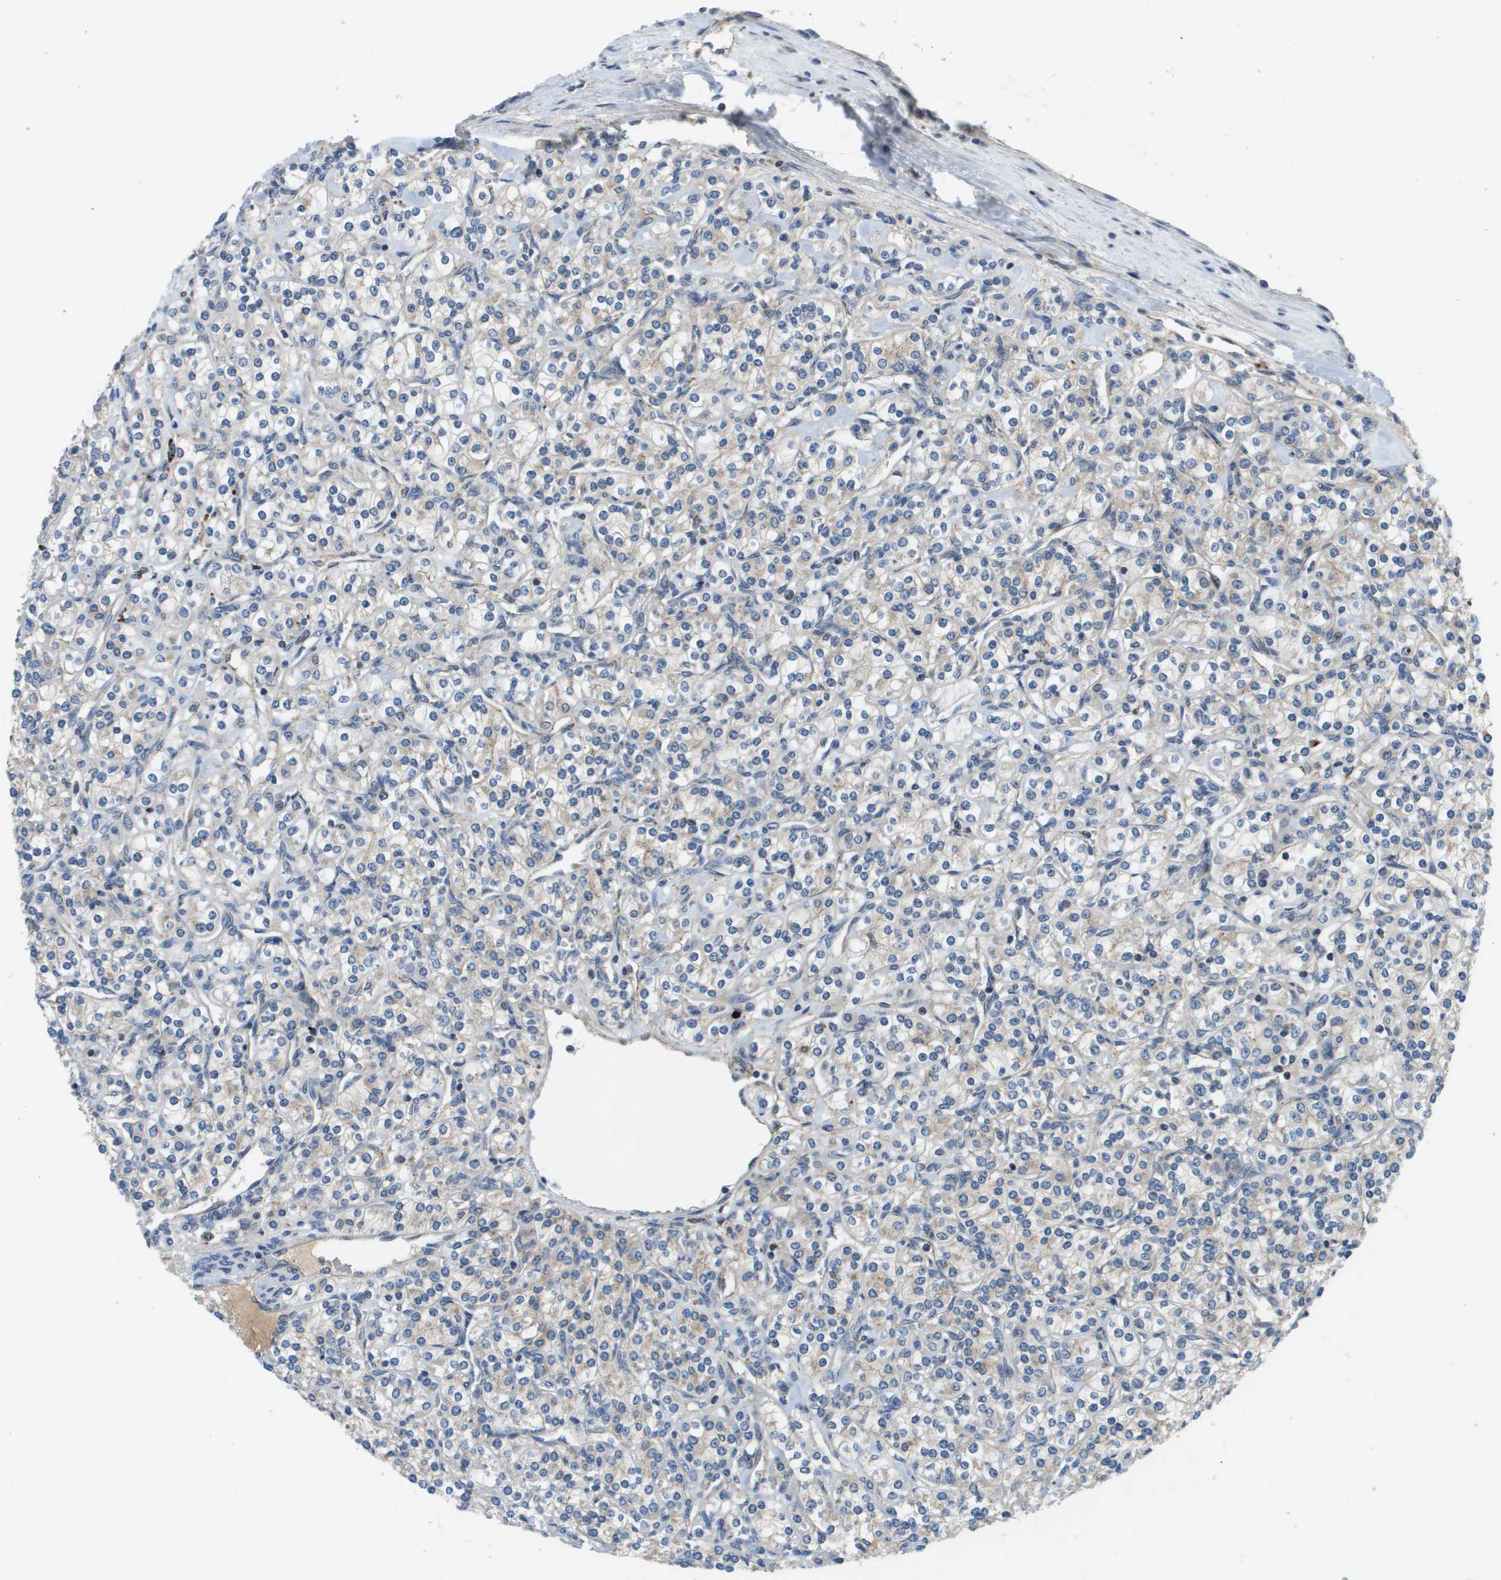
{"staining": {"intensity": "weak", "quantity": "<25%", "location": "cytoplasmic/membranous"}, "tissue": "renal cancer", "cell_type": "Tumor cells", "image_type": "cancer", "snomed": [{"axis": "morphology", "description": "Adenocarcinoma, NOS"}, {"axis": "topography", "description": "Kidney"}], "caption": "This is an IHC micrograph of human renal cancer. There is no staining in tumor cells.", "gene": "SLC25A20", "patient": {"sex": "male", "age": 77}}